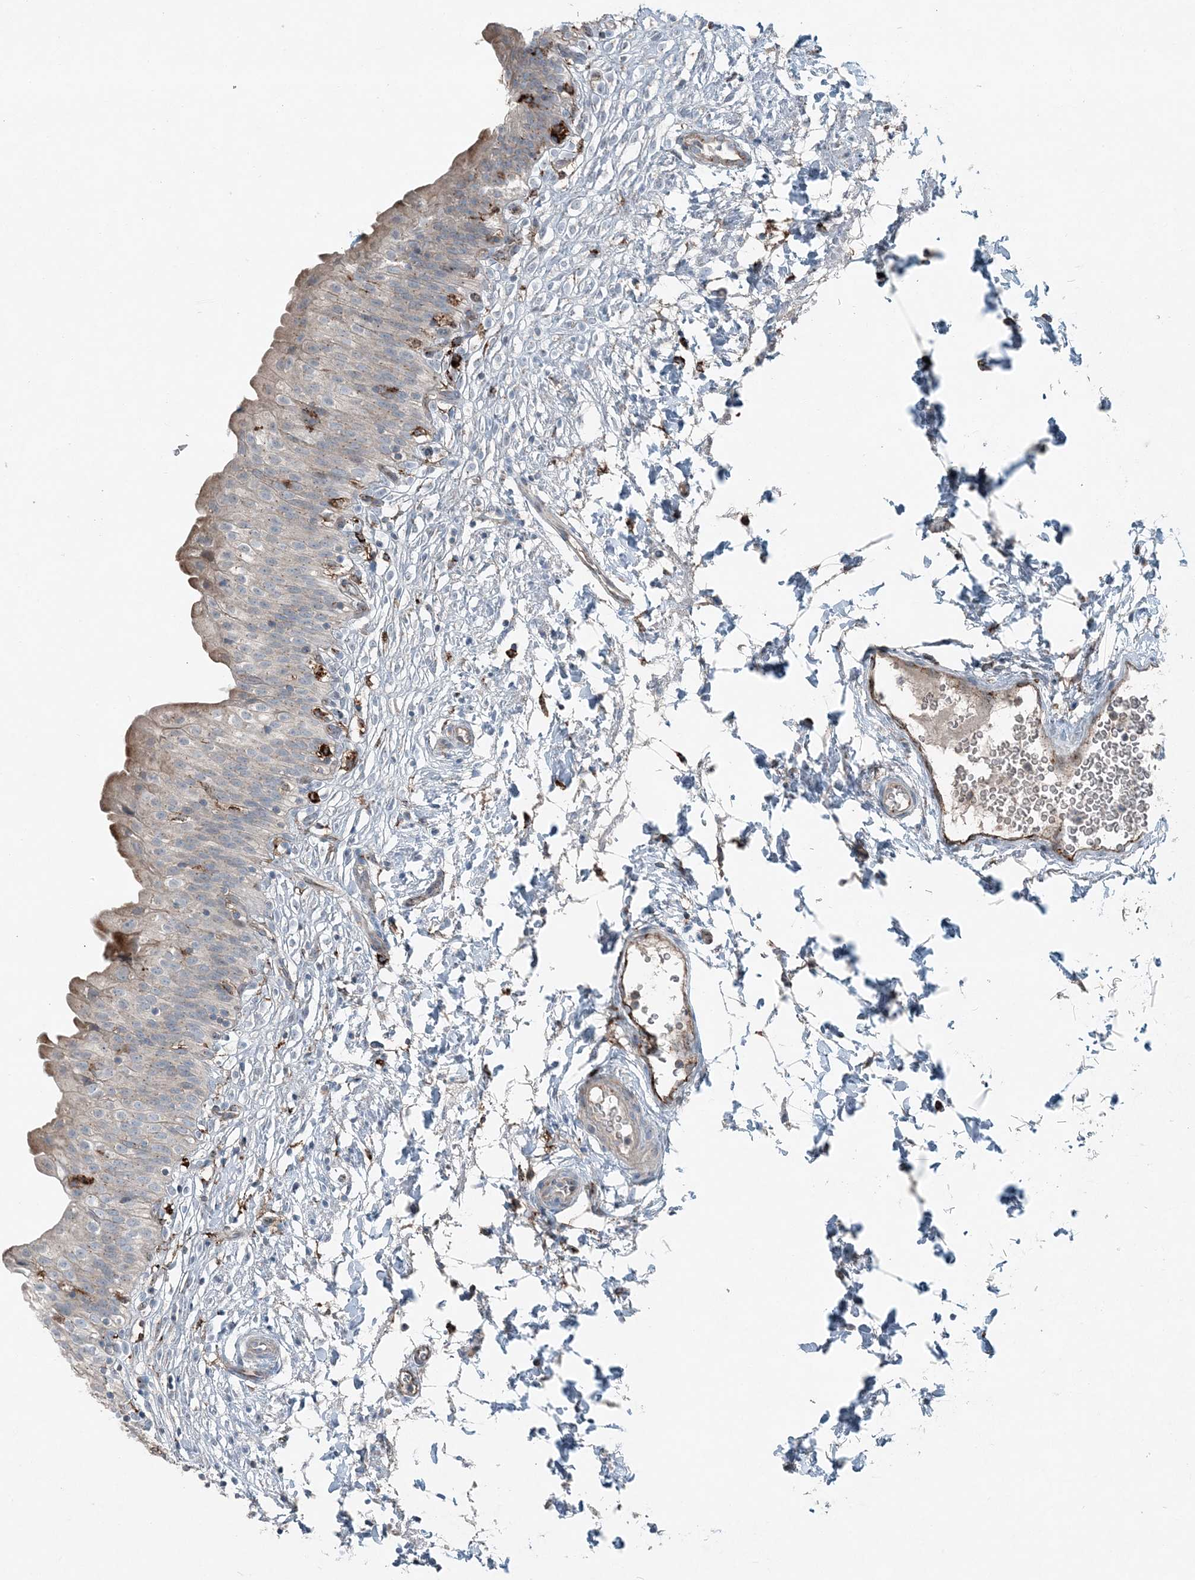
{"staining": {"intensity": "weak", "quantity": "25%-75%", "location": "cytoplasmic/membranous"}, "tissue": "urinary bladder", "cell_type": "Urothelial cells", "image_type": "normal", "snomed": [{"axis": "morphology", "description": "Normal tissue, NOS"}, {"axis": "topography", "description": "Urinary bladder"}], "caption": "Protein positivity by IHC exhibits weak cytoplasmic/membranous staining in about 25%-75% of urothelial cells in unremarkable urinary bladder. (Stains: DAB (3,3'-diaminobenzidine) in brown, nuclei in blue, Microscopy: brightfield microscopy at high magnification).", "gene": "KY", "patient": {"sex": "male", "age": 55}}